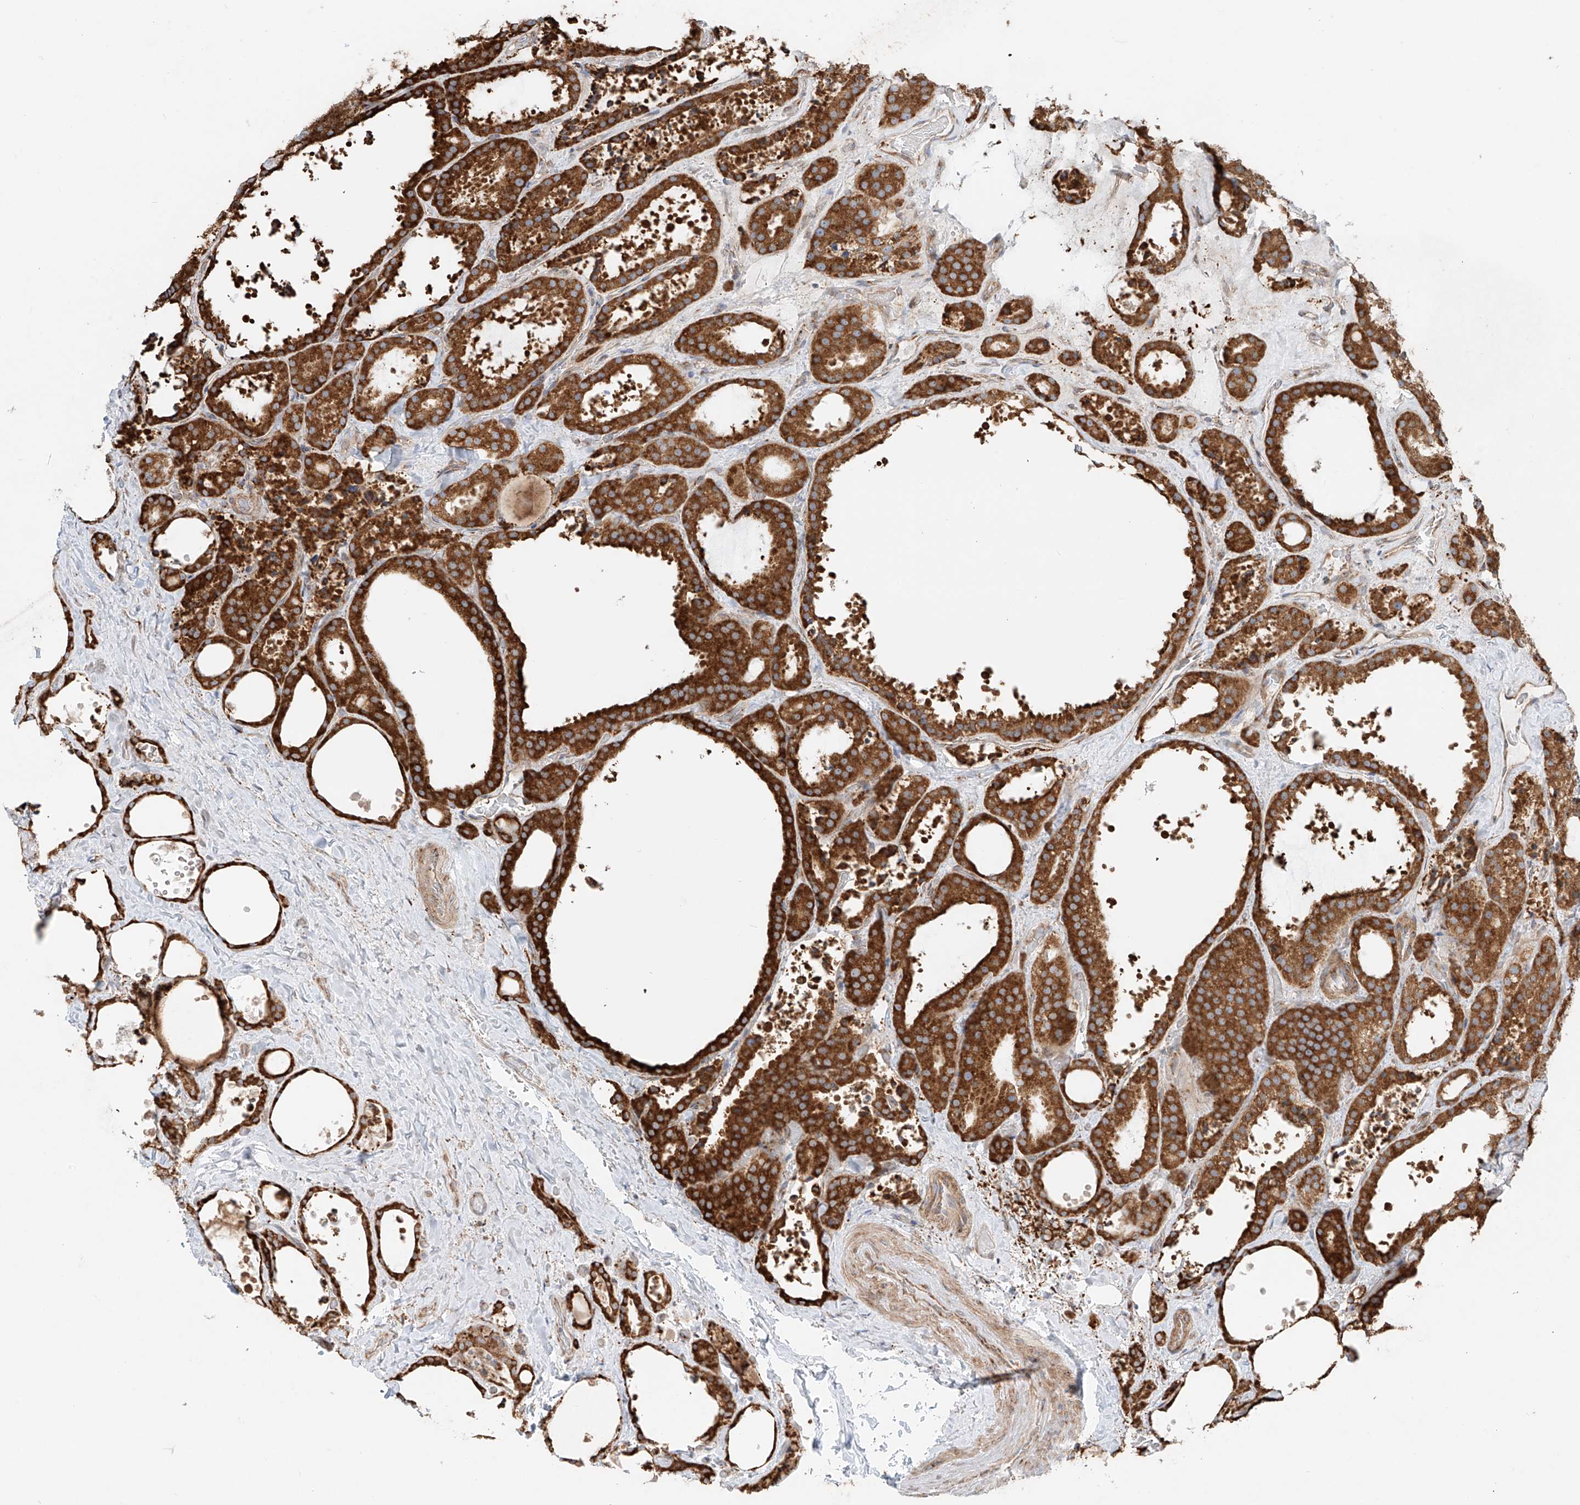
{"staining": {"intensity": "strong", "quantity": ">75%", "location": "cytoplasmic/membranous"}, "tissue": "thyroid cancer", "cell_type": "Tumor cells", "image_type": "cancer", "snomed": [{"axis": "morphology", "description": "Papillary adenocarcinoma, NOS"}, {"axis": "topography", "description": "Thyroid gland"}], "caption": "Tumor cells show high levels of strong cytoplasmic/membranous staining in approximately >75% of cells in thyroid papillary adenocarcinoma.", "gene": "EIPR1", "patient": {"sex": "male", "age": 77}}